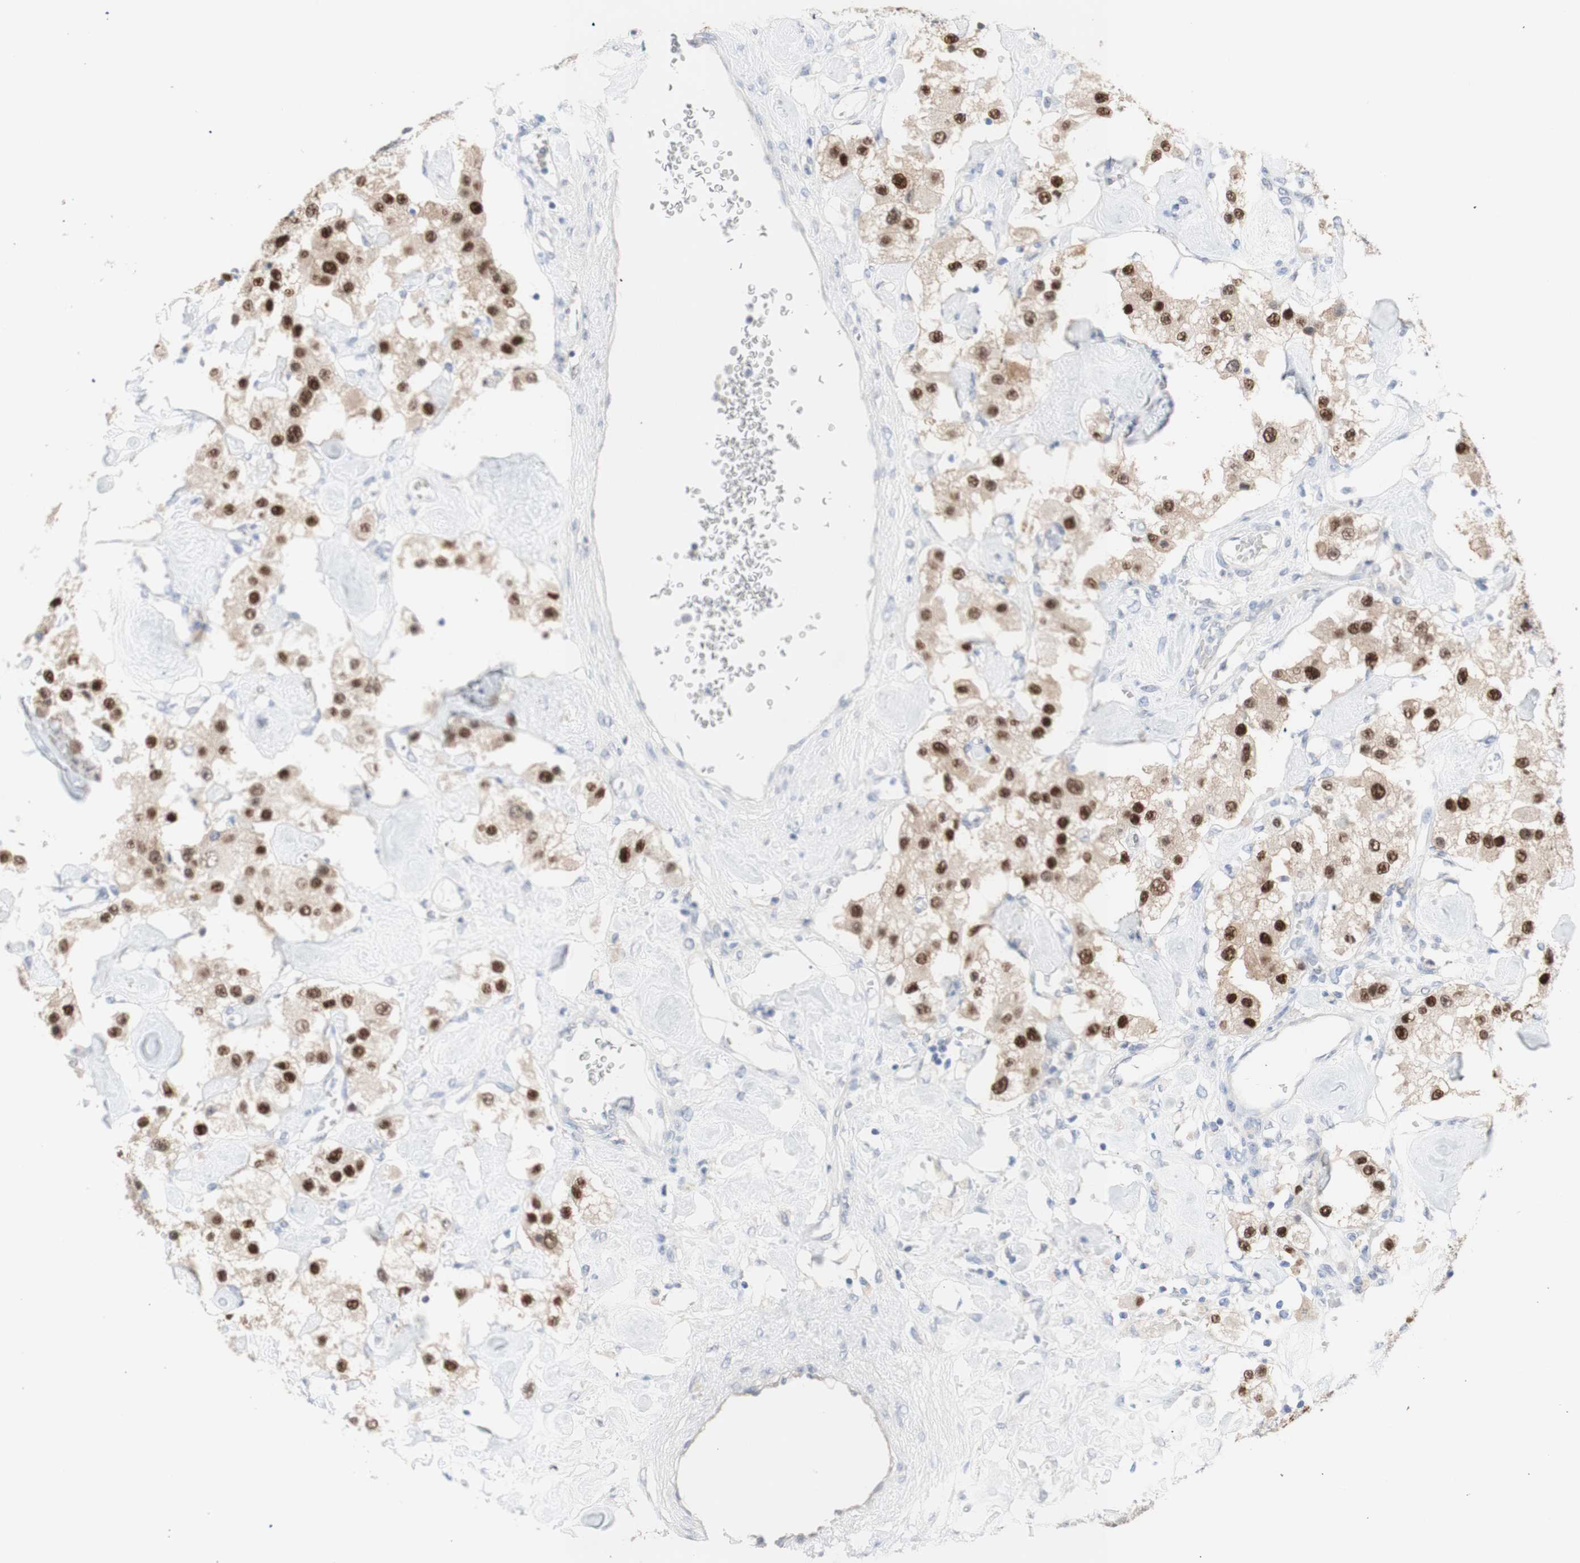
{"staining": {"intensity": "strong", "quantity": ">75%", "location": "nuclear"}, "tissue": "carcinoid", "cell_type": "Tumor cells", "image_type": "cancer", "snomed": [{"axis": "morphology", "description": "Carcinoid, malignant, NOS"}, {"axis": "topography", "description": "Pancreas"}], "caption": "Malignant carcinoid stained for a protein displays strong nuclear positivity in tumor cells.", "gene": "PRMT5", "patient": {"sex": "male", "age": 41}}